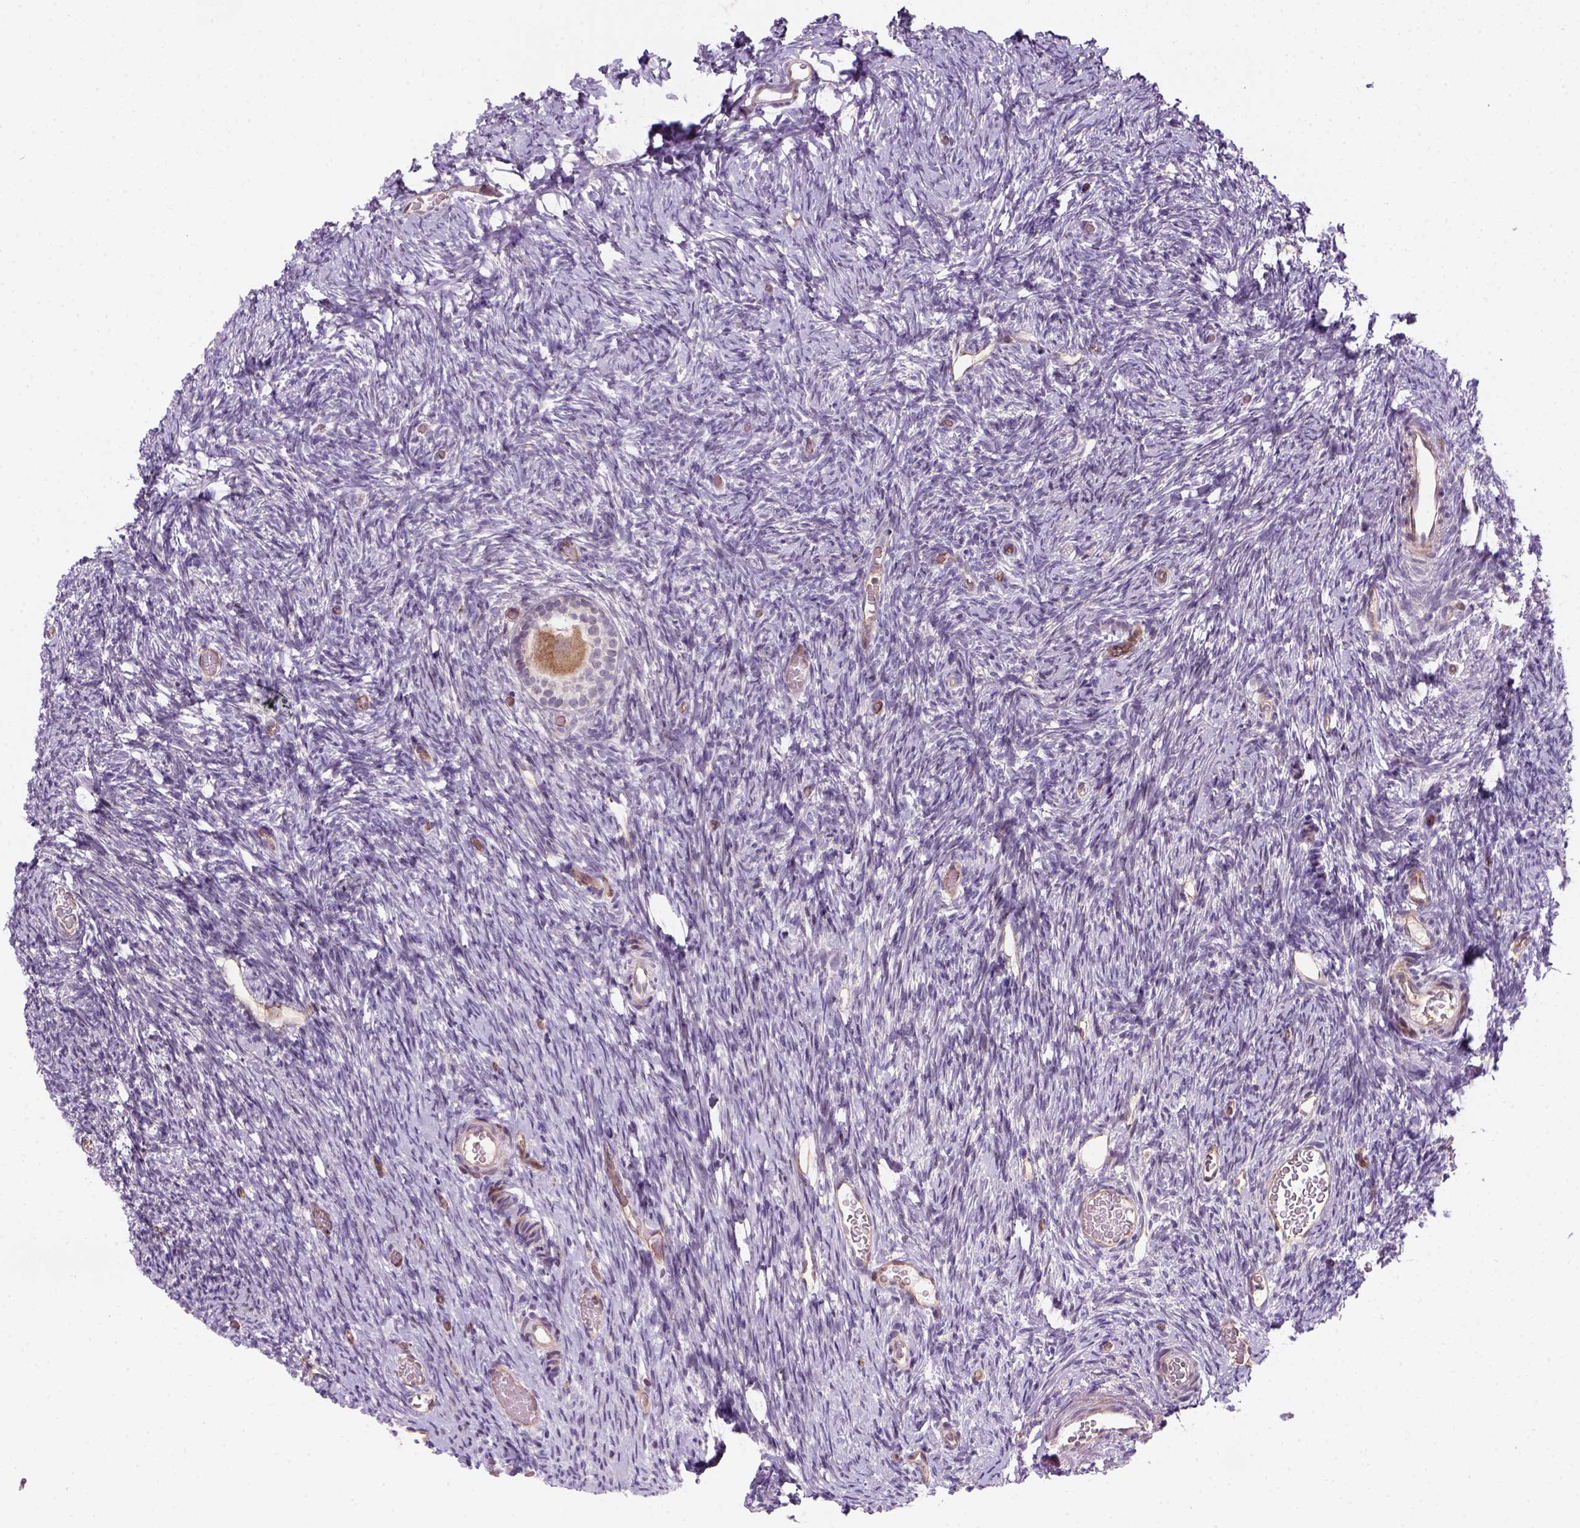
{"staining": {"intensity": "moderate", "quantity": "25%-75%", "location": "cytoplasmic/membranous"}, "tissue": "ovary", "cell_type": "Follicle cells", "image_type": "normal", "snomed": [{"axis": "morphology", "description": "Normal tissue, NOS"}, {"axis": "topography", "description": "Ovary"}], "caption": "Ovary stained with a brown dye shows moderate cytoplasmic/membranous positive staining in approximately 25%-75% of follicle cells.", "gene": "VSTM5", "patient": {"sex": "female", "age": 39}}